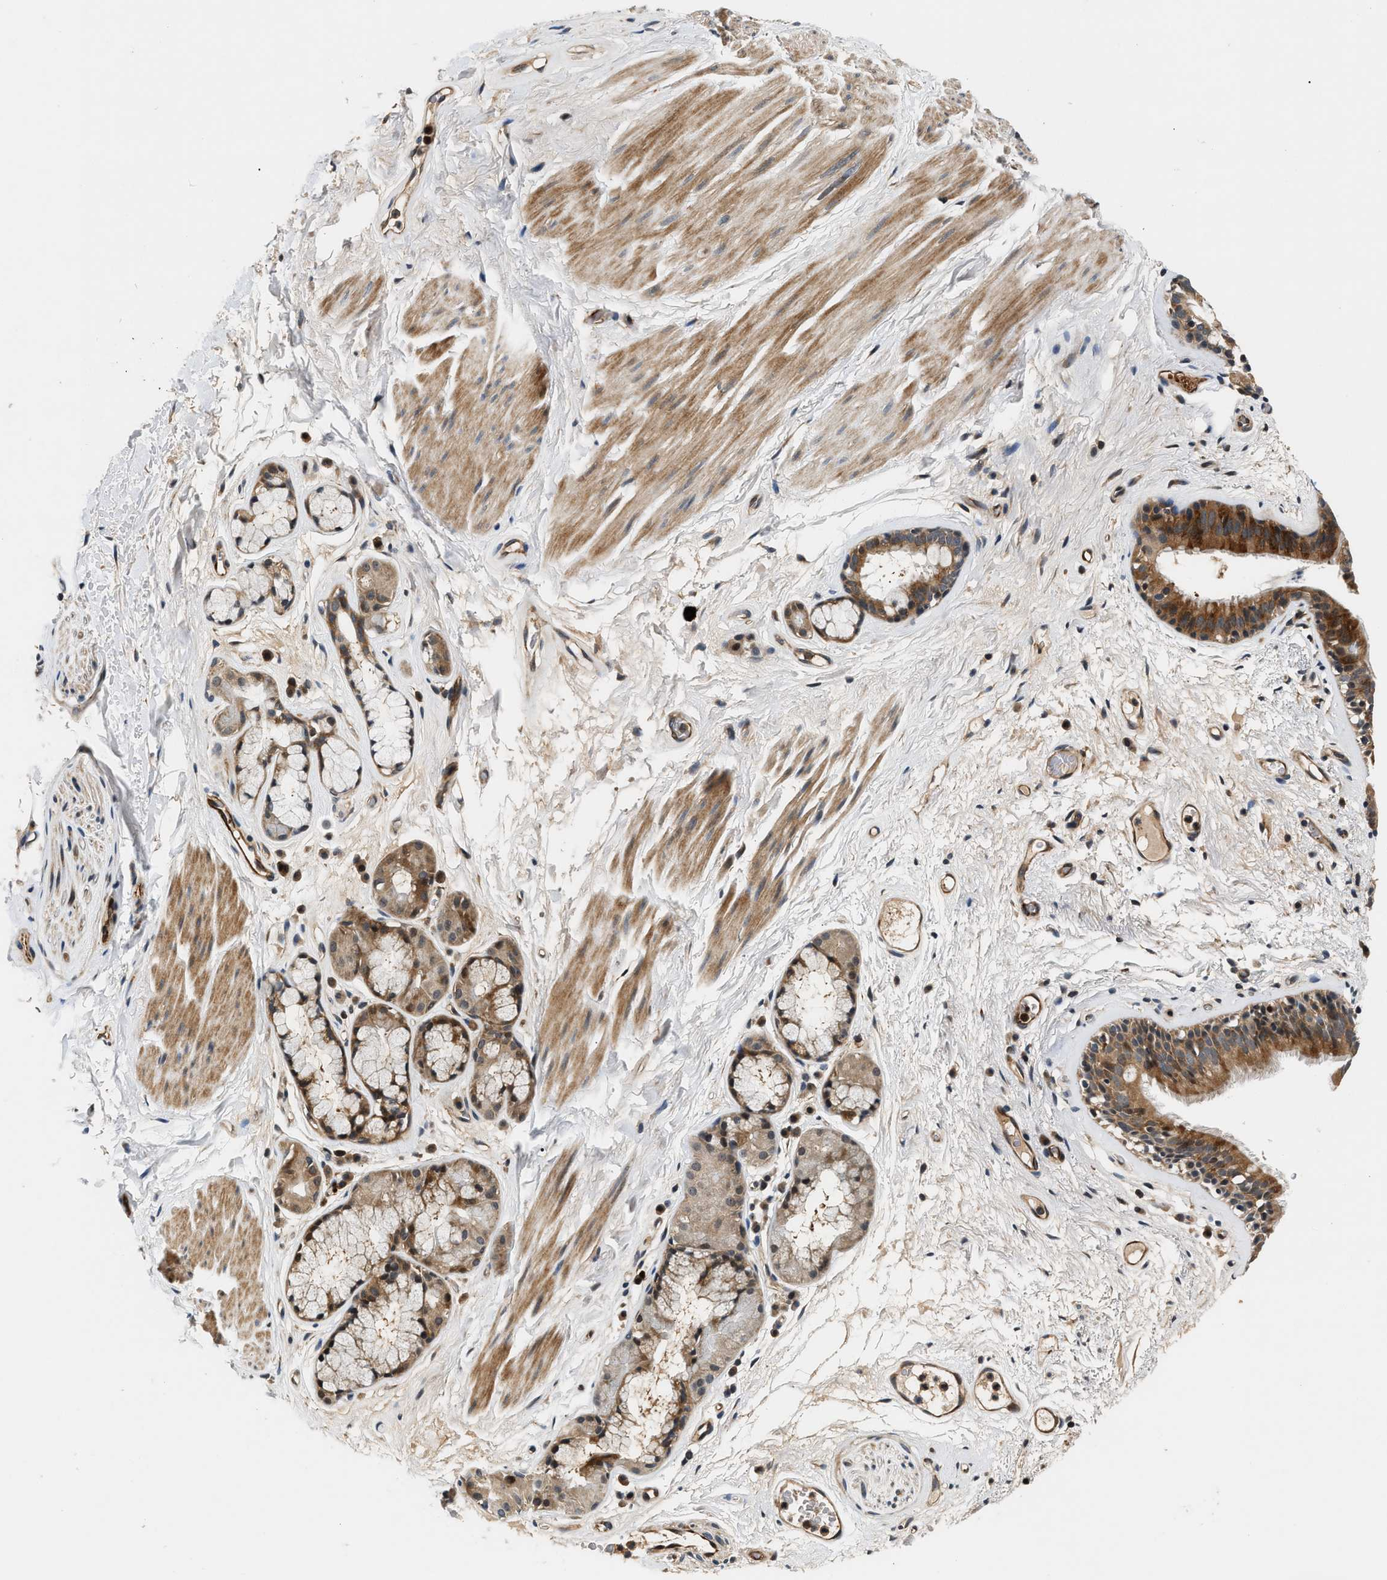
{"staining": {"intensity": "moderate", "quantity": ">75%", "location": "cytoplasmic/membranous"}, "tissue": "bronchus", "cell_type": "Respiratory epithelial cells", "image_type": "normal", "snomed": [{"axis": "morphology", "description": "Normal tissue, NOS"}, {"axis": "topography", "description": "Cartilage tissue"}], "caption": "Normal bronchus was stained to show a protein in brown. There is medium levels of moderate cytoplasmic/membranous staining in about >75% of respiratory epithelial cells.", "gene": "TUT7", "patient": {"sex": "female", "age": 63}}